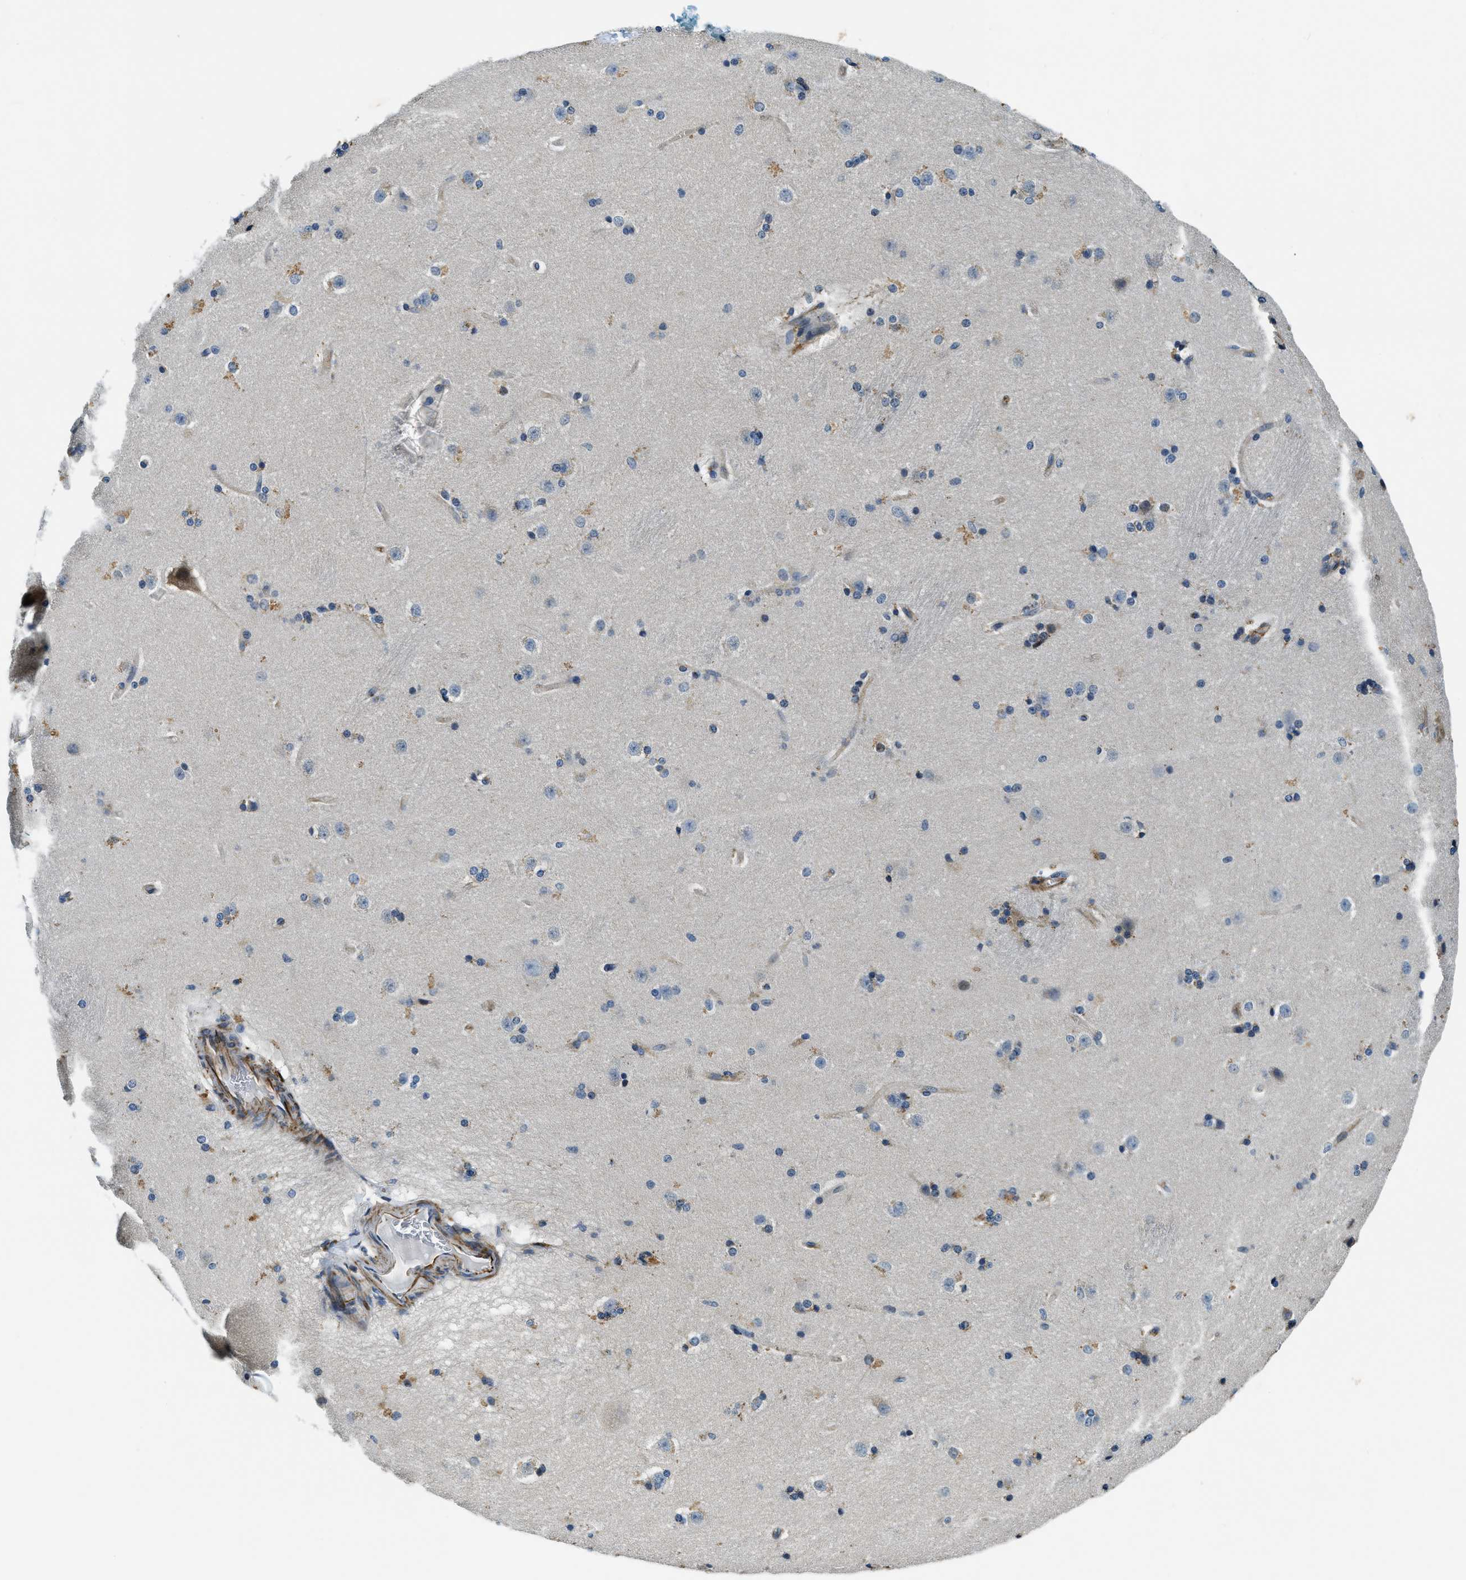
{"staining": {"intensity": "moderate", "quantity": "<25%", "location": "cytoplasmic/membranous"}, "tissue": "caudate", "cell_type": "Glial cells", "image_type": "normal", "snomed": [{"axis": "morphology", "description": "Normal tissue, NOS"}, {"axis": "topography", "description": "Lateral ventricle wall"}], "caption": "Immunohistochemistry (IHC) (DAB) staining of benign human caudate reveals moderate cytoplasmic/membranous protein expression in approximately <25% of glial cells. Immunohistochemistry (IHC) stains the protein of interest in brown and the nuclei are stained blue.", "gene": "GNS", "patient": {"sex": "female", "age": 19}}